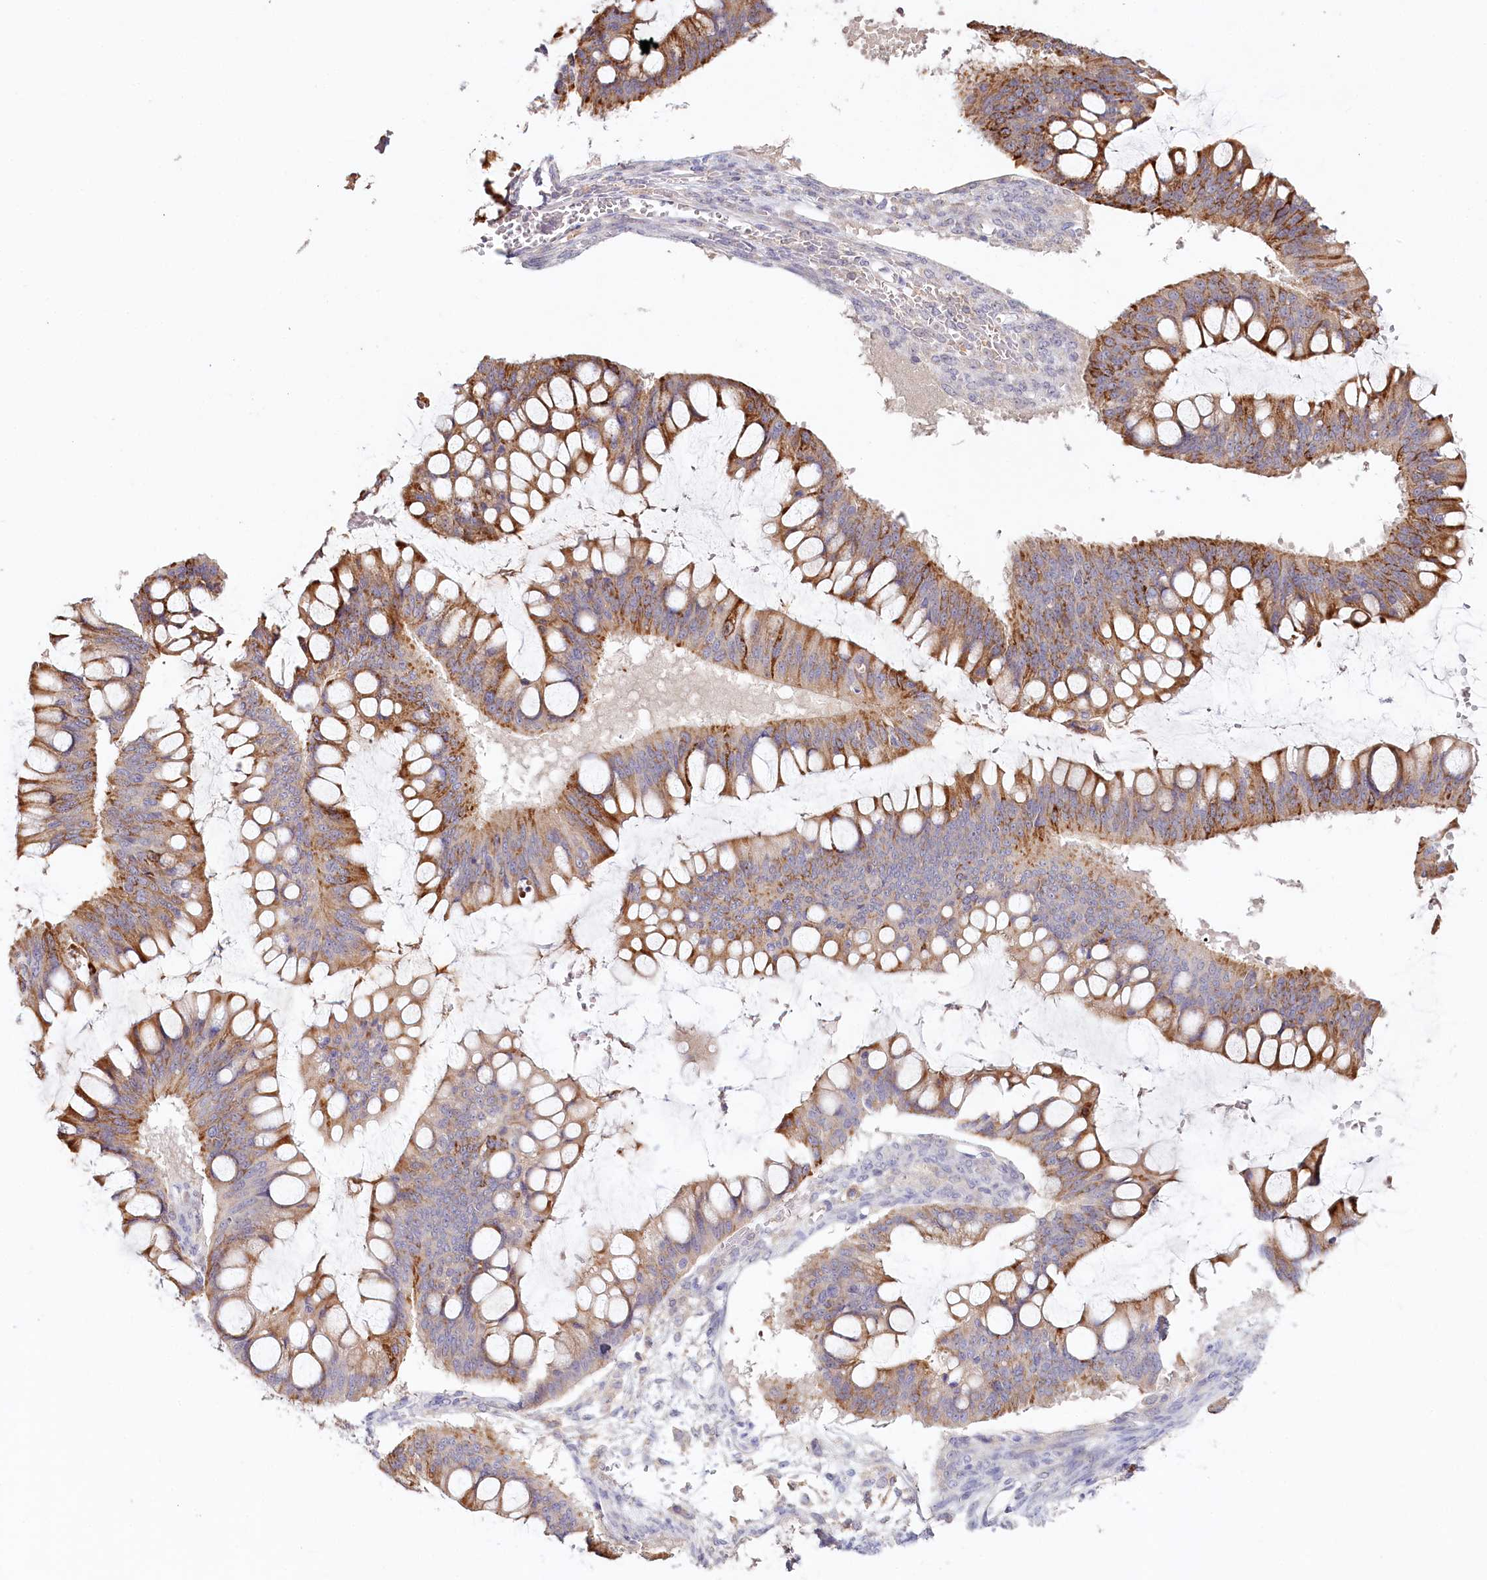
{"staining": {"intensity": "moderate", "quantity": ">75%", "location": "cytoplasmic/membranous"}, "tissue": "ovarian cancer", "cell_type": "Tumor cells", "image_type": "cancer", "snomed": [{"axis": "morphology", "description": "Cystadenocarcinoma, mucinous, NOS"}, {"axis": "topography", "description": "Ovary"}], "caption": "This is an image of immunohistochemistry staining of ovarian mucinous cystadenocarcinoma, which shows moderate expression in the cytoplasmic/membranous of tumor cells.", "gene": "DAPK1", "patient": {"sex": "female", "age": 73}}